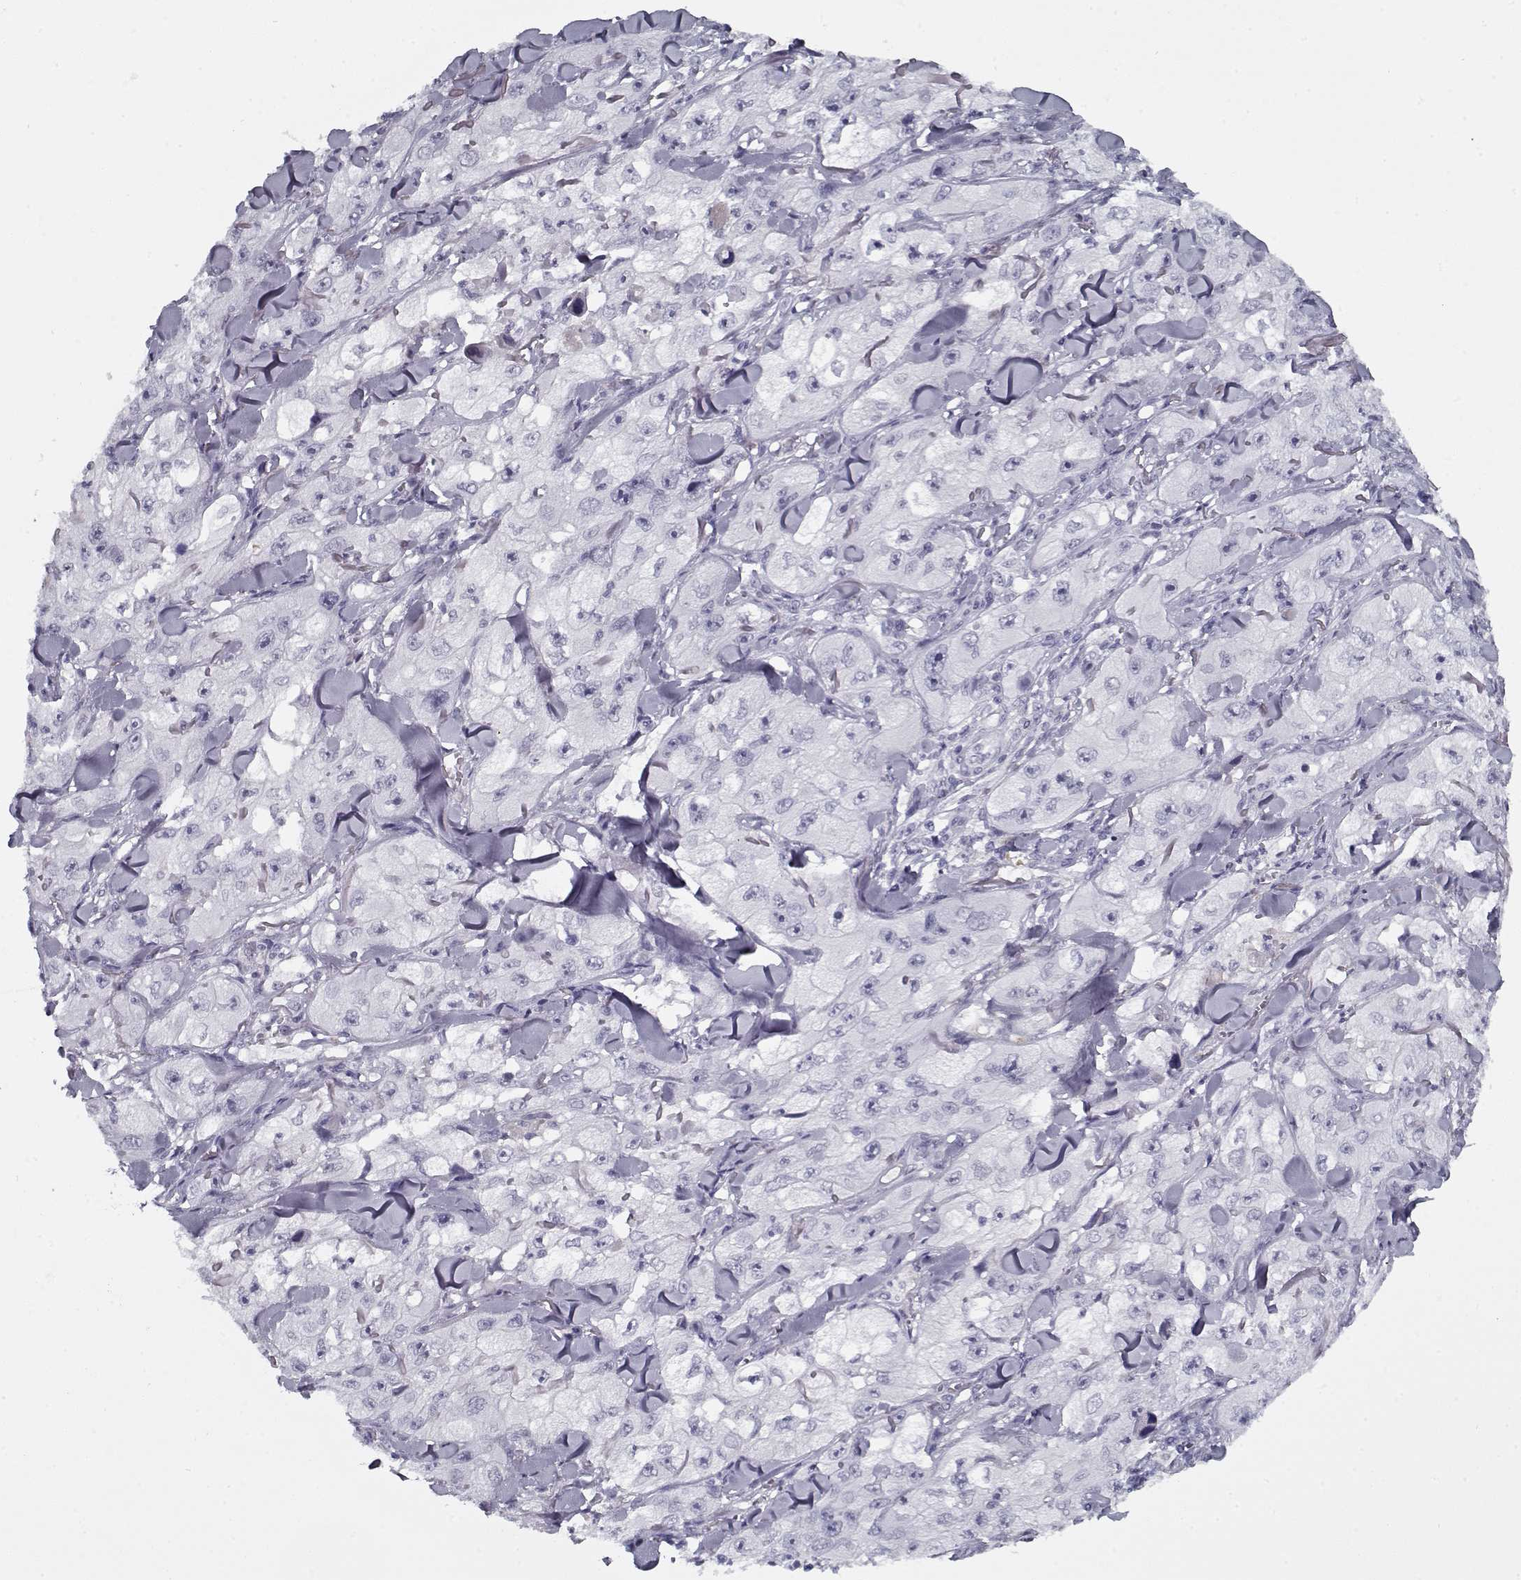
{"staining": {"intensity": "negative", "quantity": "none", "location": "none"}, "tissue": "skin cancer", "cell_type": "Tumor cells", "image_type": "cancer", "snomed": [{"axis": "morphology", "description": "Squamous cell carcinoma, NOS"}, {"axis": "topography", "description": "Skin"}, {"axis": "topography", "description": "Subcutis"}], "caption": "DAB immunohistochemical staining of human squamous cell carcinoma (skin) demonstrates no significant positivity in tumor cells.", "gene": "SPACA9", "patient": {"sex": "male", "age": 73}}